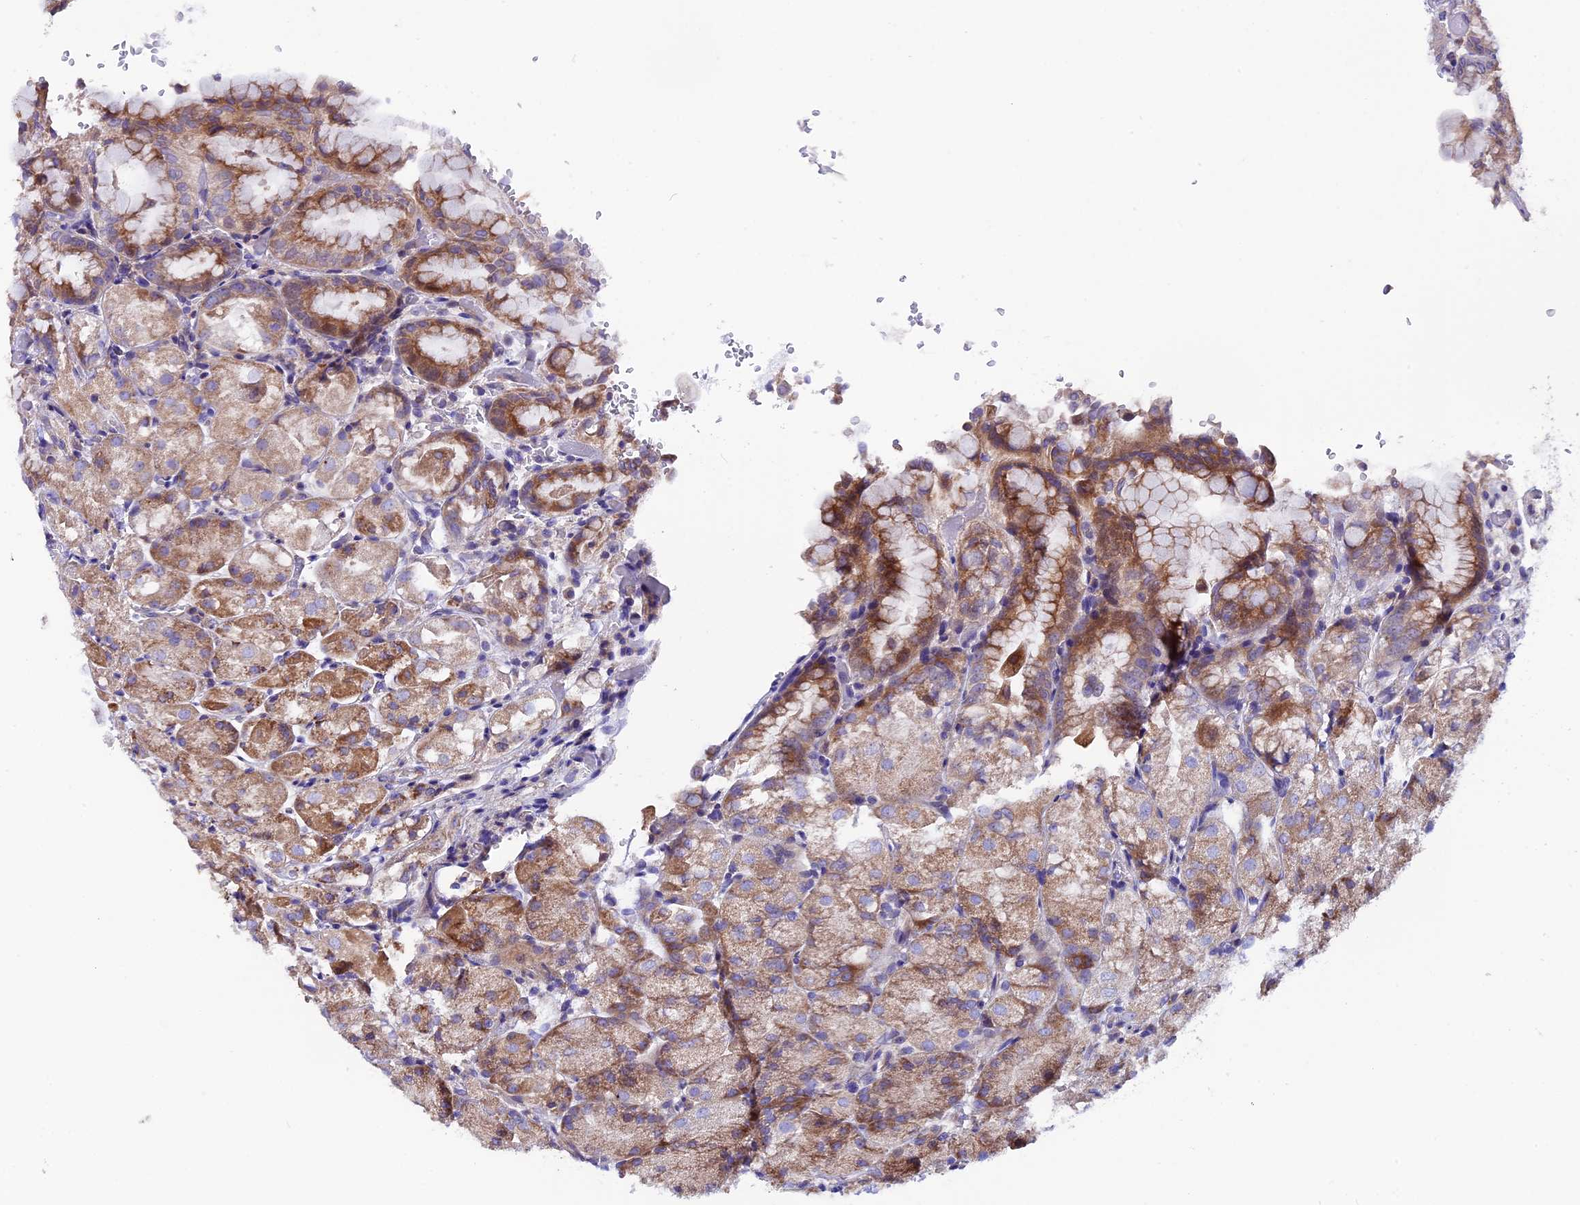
{"staining": {"intensity": "moderate", "quantity": "25%-75%", "location": "cytoplasmic/membranous"}, "tissue": "stomach", "cell_type": "Glandular cells", "image_type": "normal", "snomed": [{"axis": "morphology", "description": "Normal tissue, NOS"}, {"axis": "topography", "description": "Stomach, upper"}, {"axis": "topography", "description": "Stomach, lower"}], "caption": "DAB (3,3'-diaminobenzidine) immunohistochemical staining of unremarkable human stomach shows moderate cytoplasmic/membranous protein expression in about 25%-75% of glandular cells. The protein is shown in brown color, while the nuclei are stained blue.", "gene": "PIGU", "patient": {"sex": "male", "age": 62}}